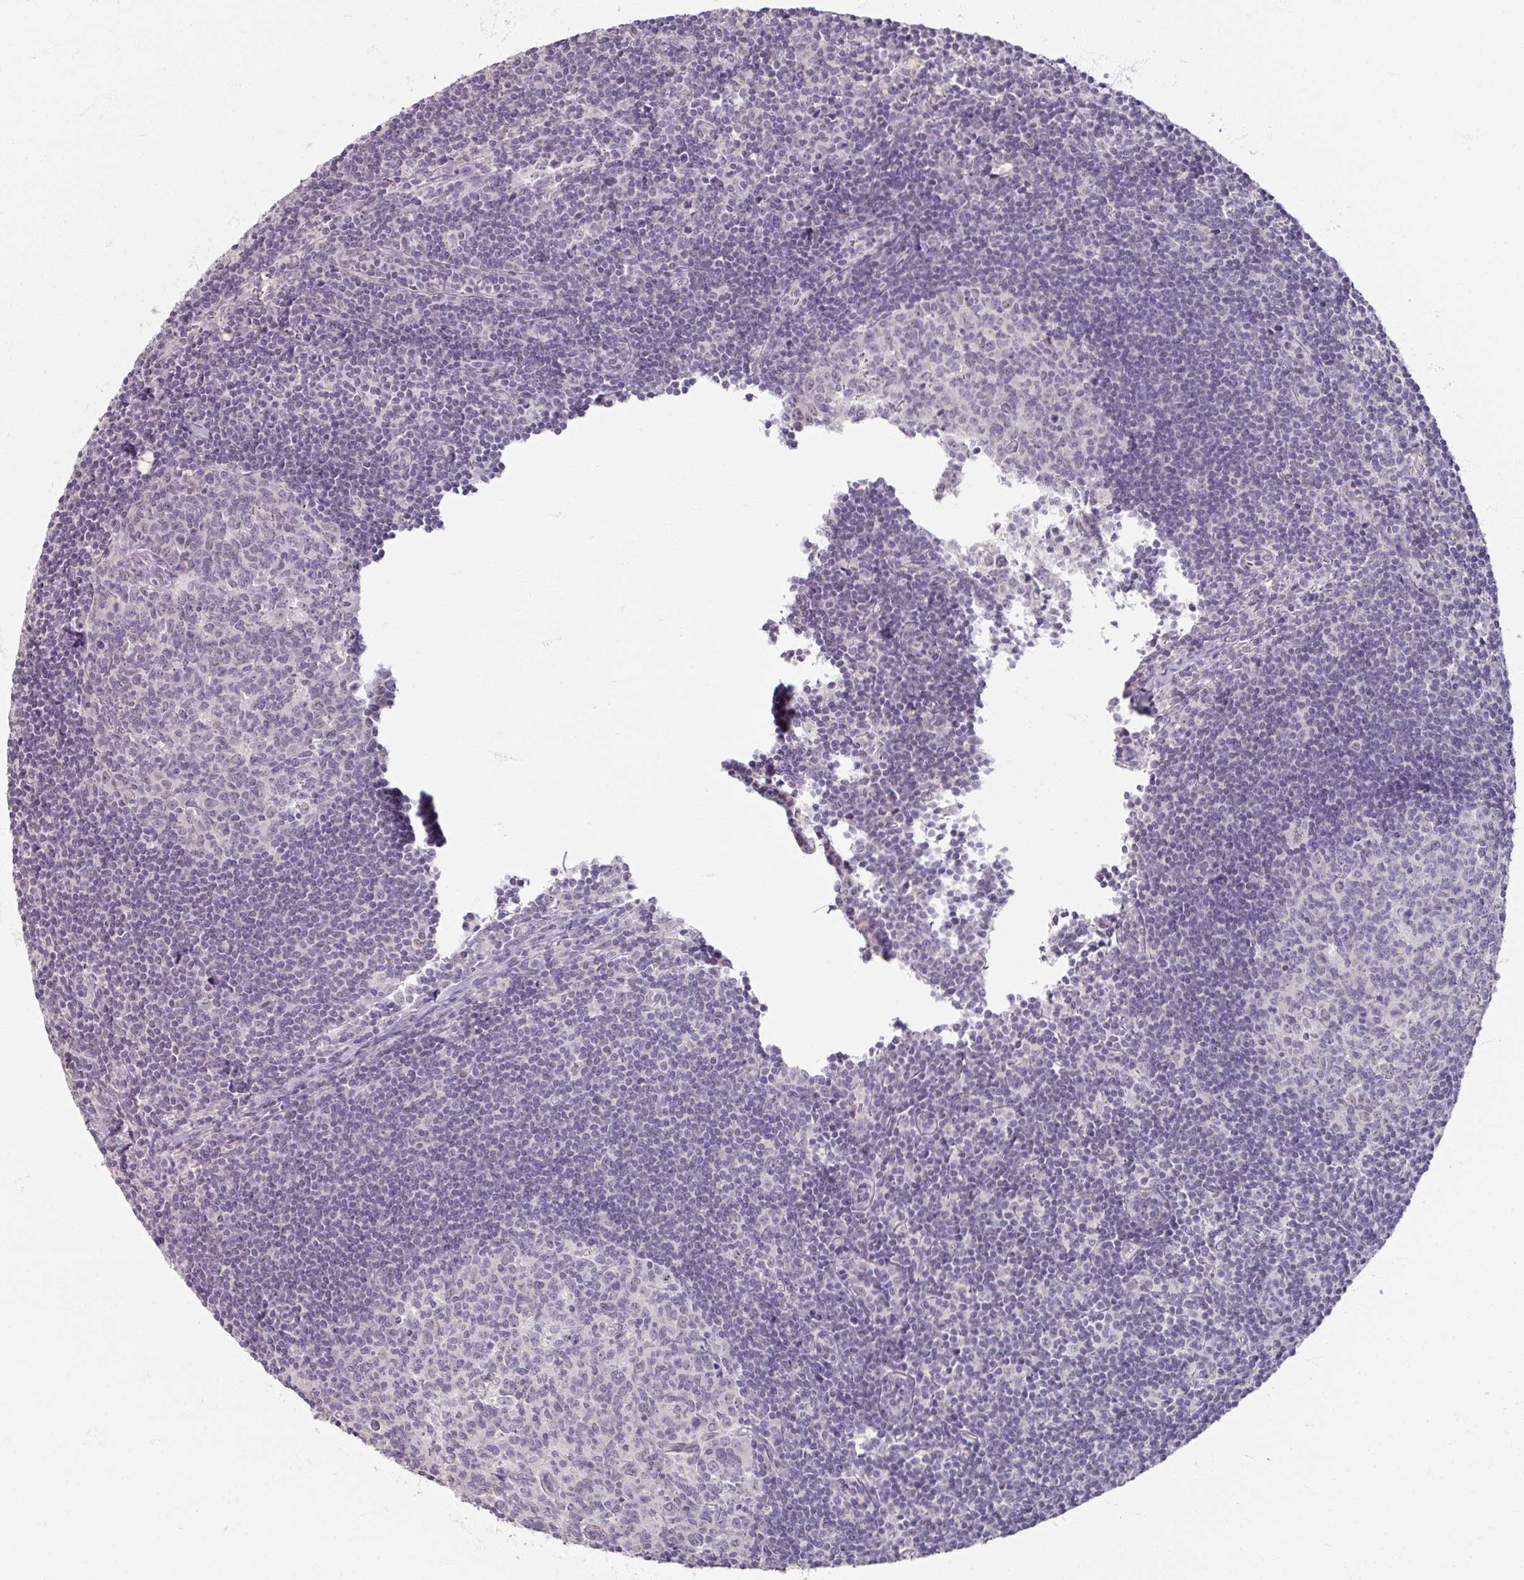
{"staining": {"intensity": "negative", "quantity": "none", "location": "none"}, "tissue": "lymph node", "cell_type": "Germinal center cells", "image_type": "normal", "snomed": [{"axis": "morphology", "description": "Normal tissue, NOS"}, {"axis": "topography", "description": "Lymph node"}], "caption": "IHC of benign lymph node exhibits no staining in germinal center cells.", "gene": "SOX11", "patient": {"sex": "female", "age": 29}}